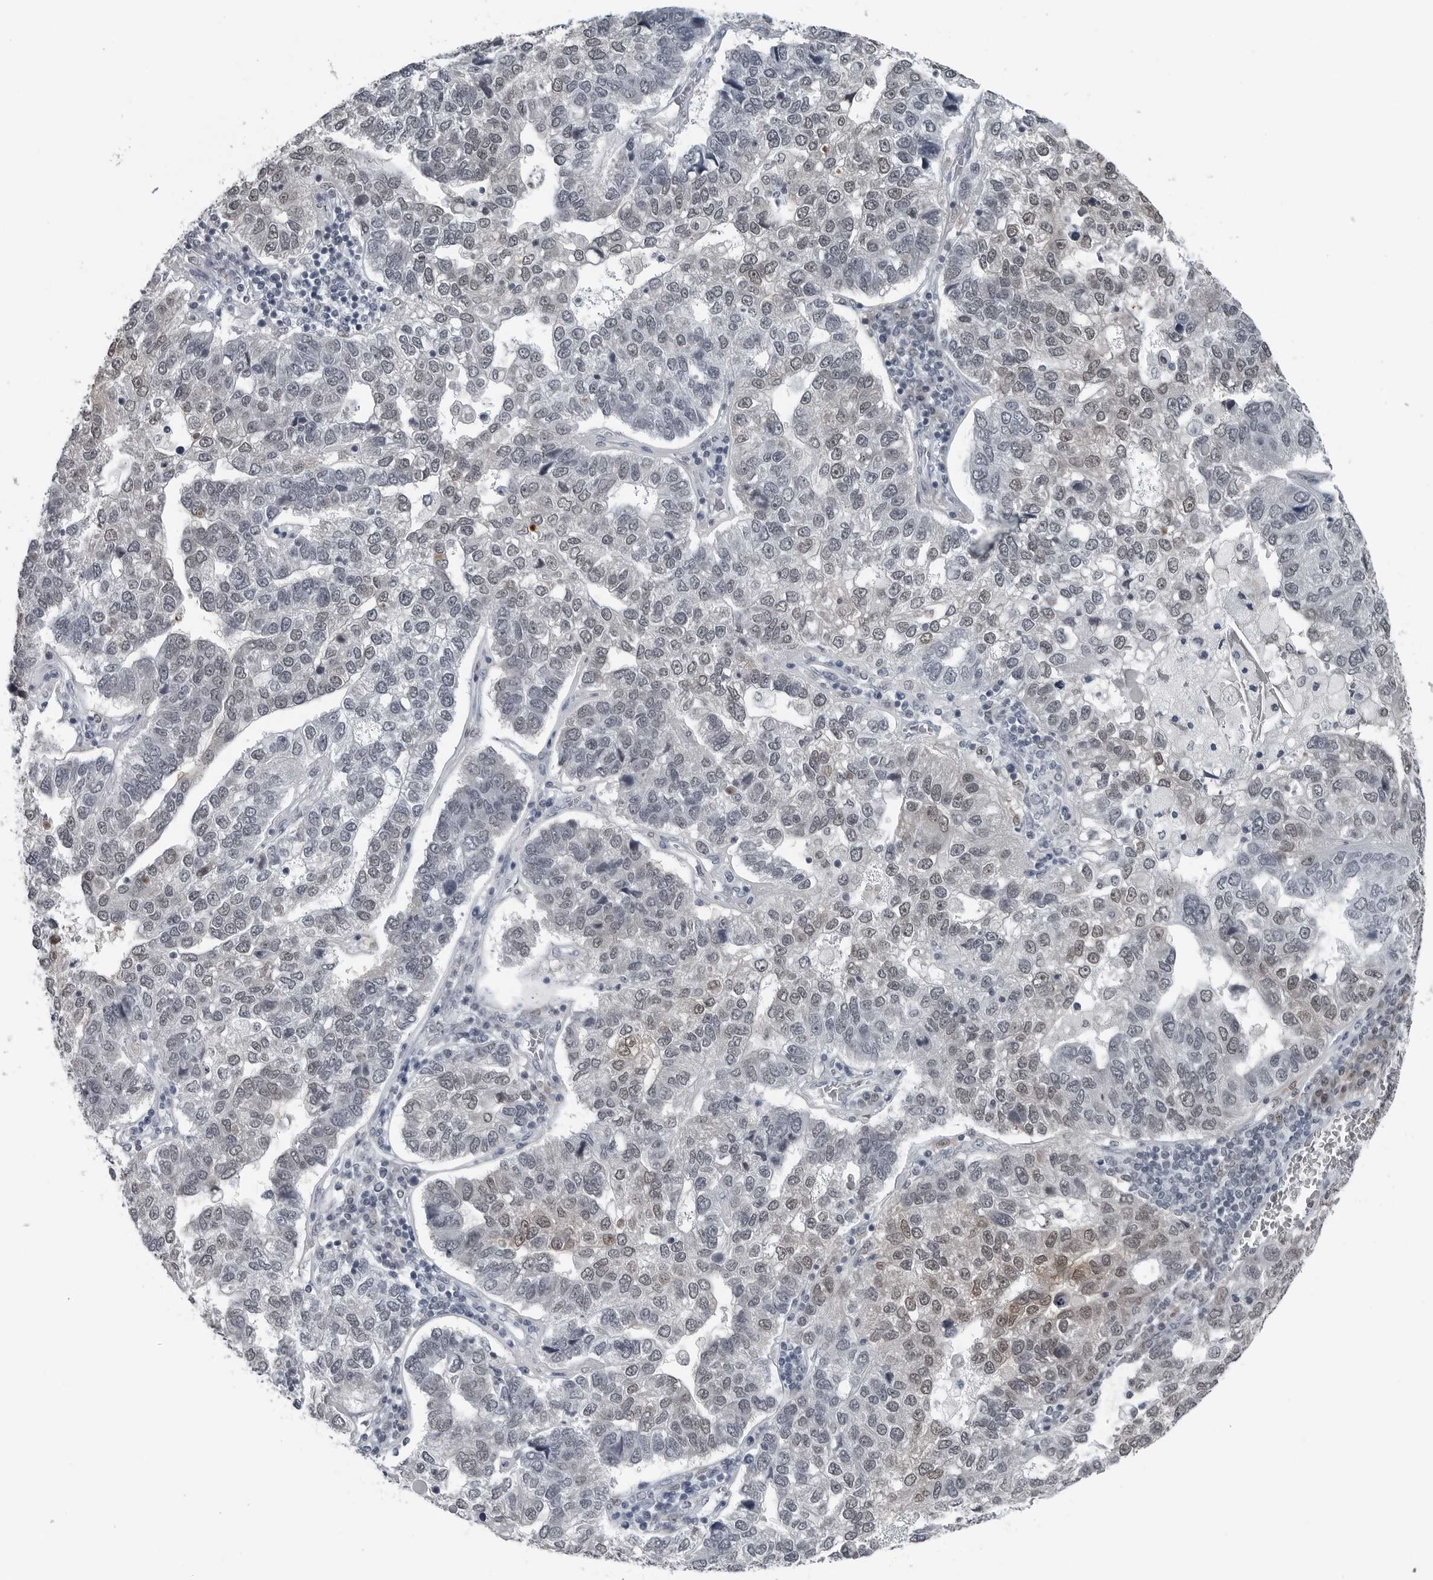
{"staining": {"intensity": "weak", "quantity": "25%-75%", "location": "nuclear"}, "tissue": "pancreatic cancer", "cell_type": "Tumor cells", "image_type": "cancer", "snomed": [{"axis": "morphology", "description": "Adenocarcinoma, NOS"}, {"axis": "topography", "description": "Pancreas"}], "caption": "High-magnification brightfield microscopy of adenocarcinoma (pancreatic) stained with DAB (3,3'-diaminobenzidine) (brown) and counterstained with hematoxylin (blue). tumor cells exhibit weak nuclear staining is identified in approximately25%-75% of cells.", "gene": "AKR1A1", "patient": {"sex": "female", "age": 61}}